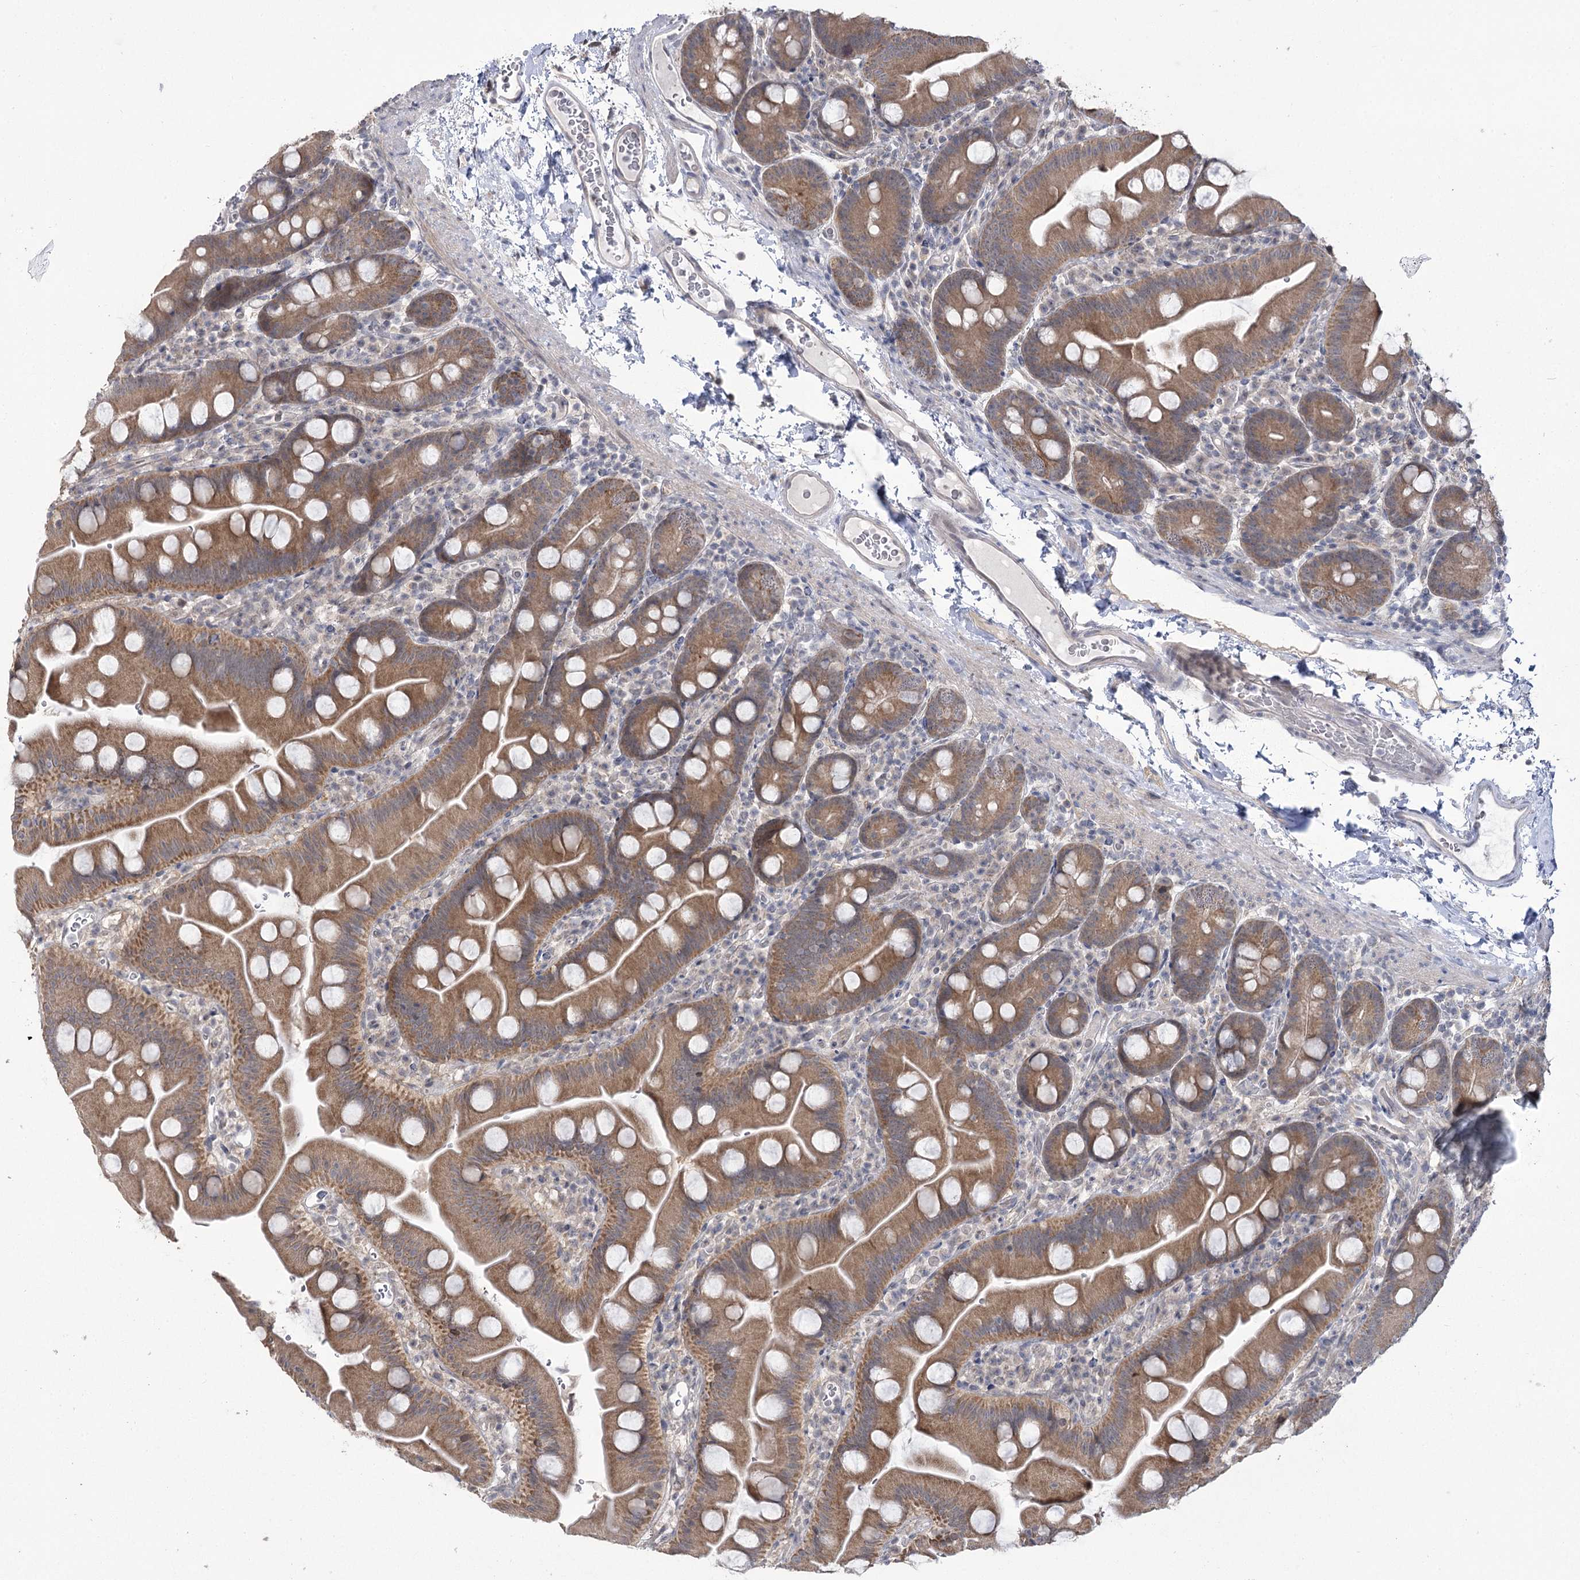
{"staining": {"intensity": "moderate", "quantity": "25%-75%", "location": "cytoplasmic/membranous"}, "tissue": "small intestine", "cell_type": "Glandular cells", "image_type": "normal", "snomed": [{"axis": "morphology", "description": "Normal tissue, NOS"}, {"axis": "topography", "description": "Small intestine"}], "caption": "Brown immunohistochemical staining in benign human small intestine displays moderate cytoplasmic/membranous positivity in approximately 25%-75% of glandular cells.", "gene": "PHYHIPL", "patient": {"sex": "female", "age": 68}}